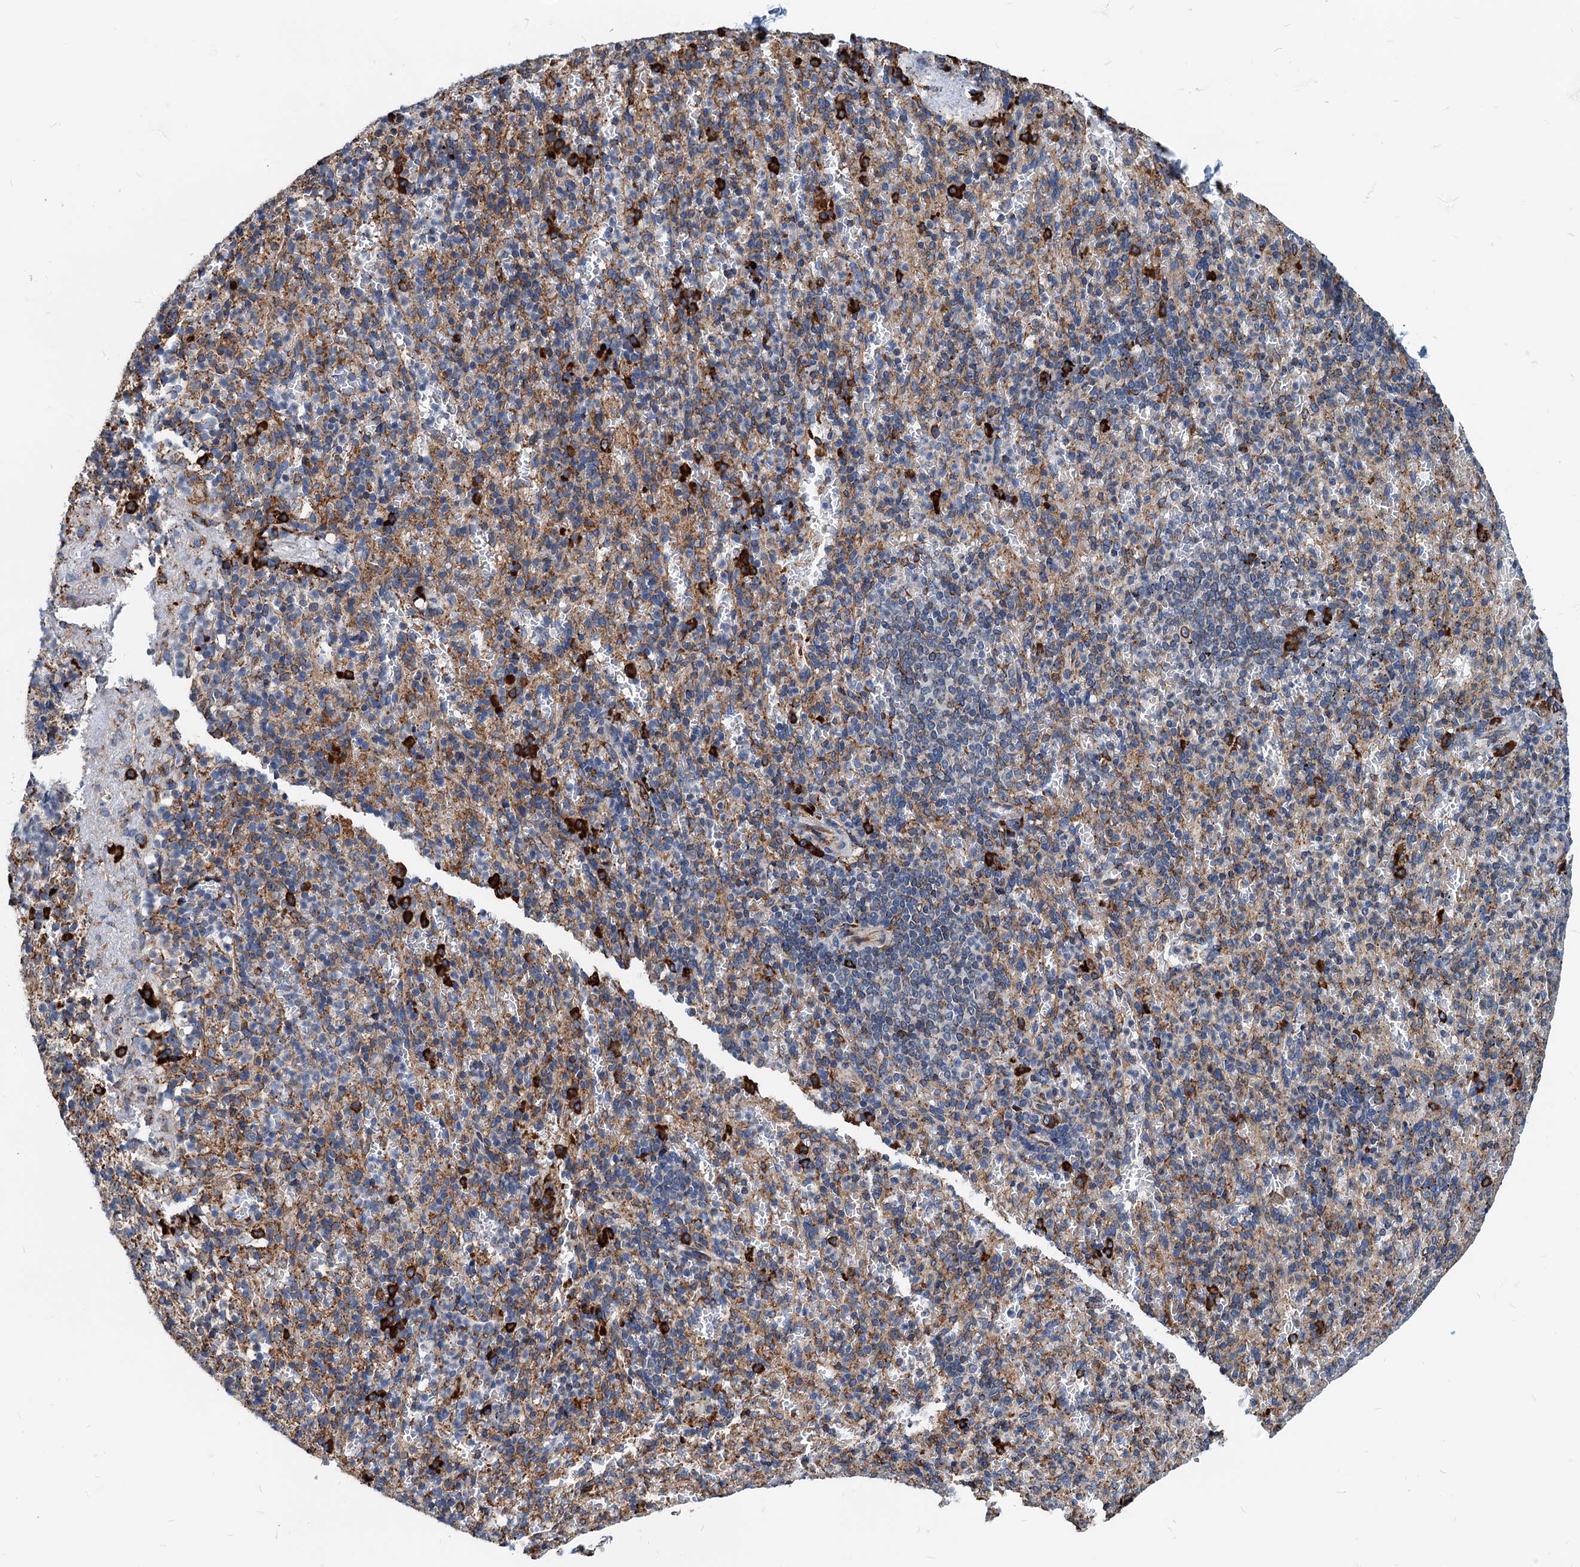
{"staining": {"intensity": "strong", "quantity": "<25%", "location": "cytoplasmic/membranous"}, "tissue": "spleen", "cell_type": "Cells in red pulp", "image_type": "normal", "snomed": [{"axis": "morphology", "description": "Normal tissue, NOS"}, {"axis": "topography", "description": "Spleen"}], "caption": "Protein expression analysis of normal spleen displays strong cytoplasmic/membranous staining in approximately <25% of cells in red pulp. The staining was performed using DAB (3,3'-diaminobenzidine) to visualize the protein expression in brown, while the nuclei were stained in blue with hematoxylin (Magnification: 20x).", "gene": "HSPA5", "patient": {"sex": "female", "age": 74}}